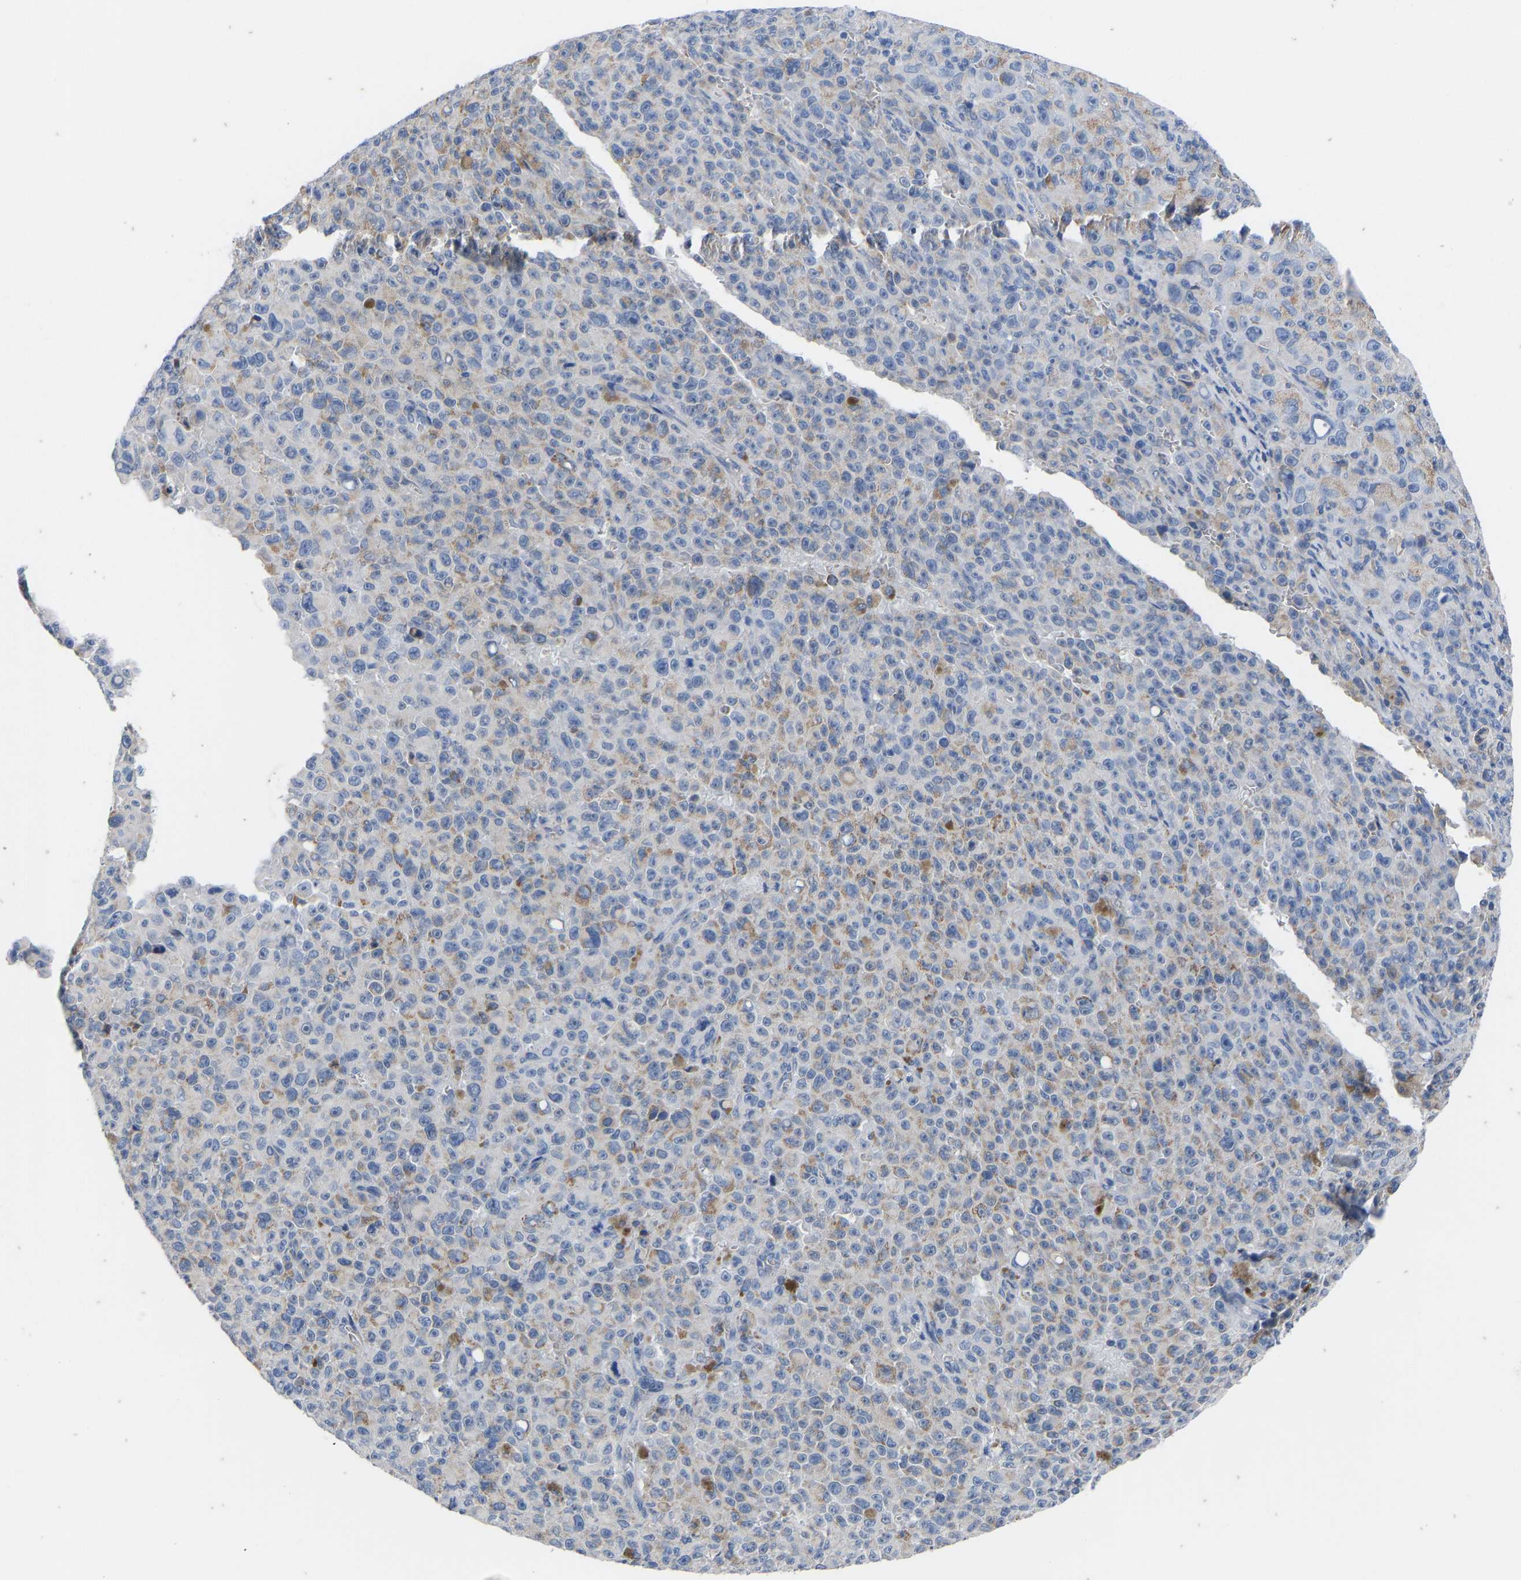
{"staining": {"intensity": "moderate", "quantity": "<25%", "location": "cytoplasmic/membranous"}, "tissue": "melanoma", "cell_type": "Tumor cells", "image_type": "cancer", "snomed": [{"axis": "morphology", "description": "Malignant melanoma, NOS"}, {"axis": "topography", "description": "Skin"}], "caption": "A photomicrograph of melanoma stained for a protein shows moderate cytoplasmic/membranous brown staining in tumor cells.", "gene": "OLIG2", "patient": {"sex": "female", "age": 82}}